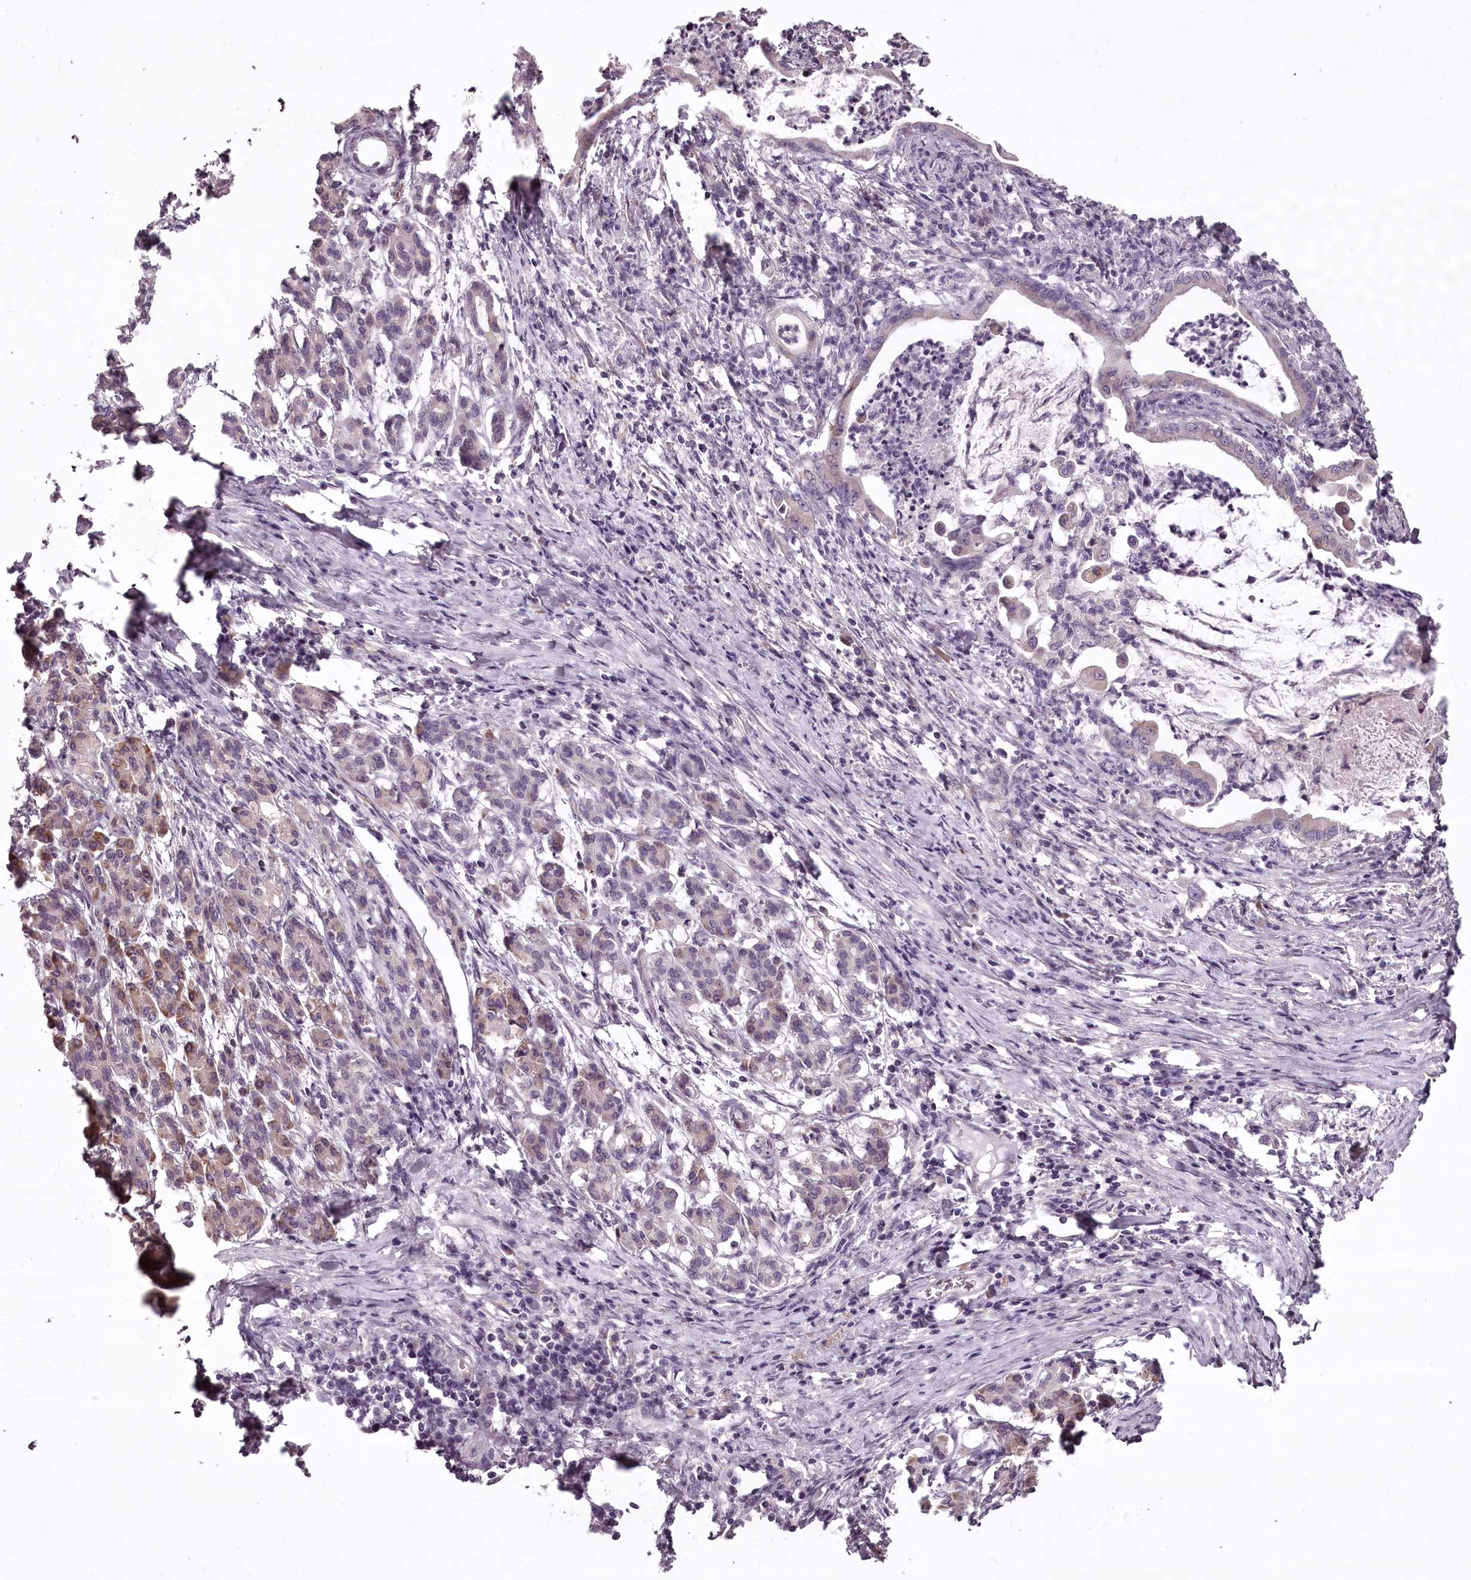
{"staining": {"intensity": "negative", "quantity": "none", "location": "none"}, "tissue": "pancreatic cancer", "cell_type": "Tumor cells", "image_type": "cancer", "snomed": [{"axis": "morphology", "description": "Adenocarcinoma, NOS"}, {"axis": "topography", "description": "Pancreas"}], "caption": "This is an immunohistochemistry (IHC) micrograph of pancreatic cancer (adenocarcinoma). There is no staining in tumor cells.", "gene": "CCDC92", "patient": {"sex": "female", "age": 55}}